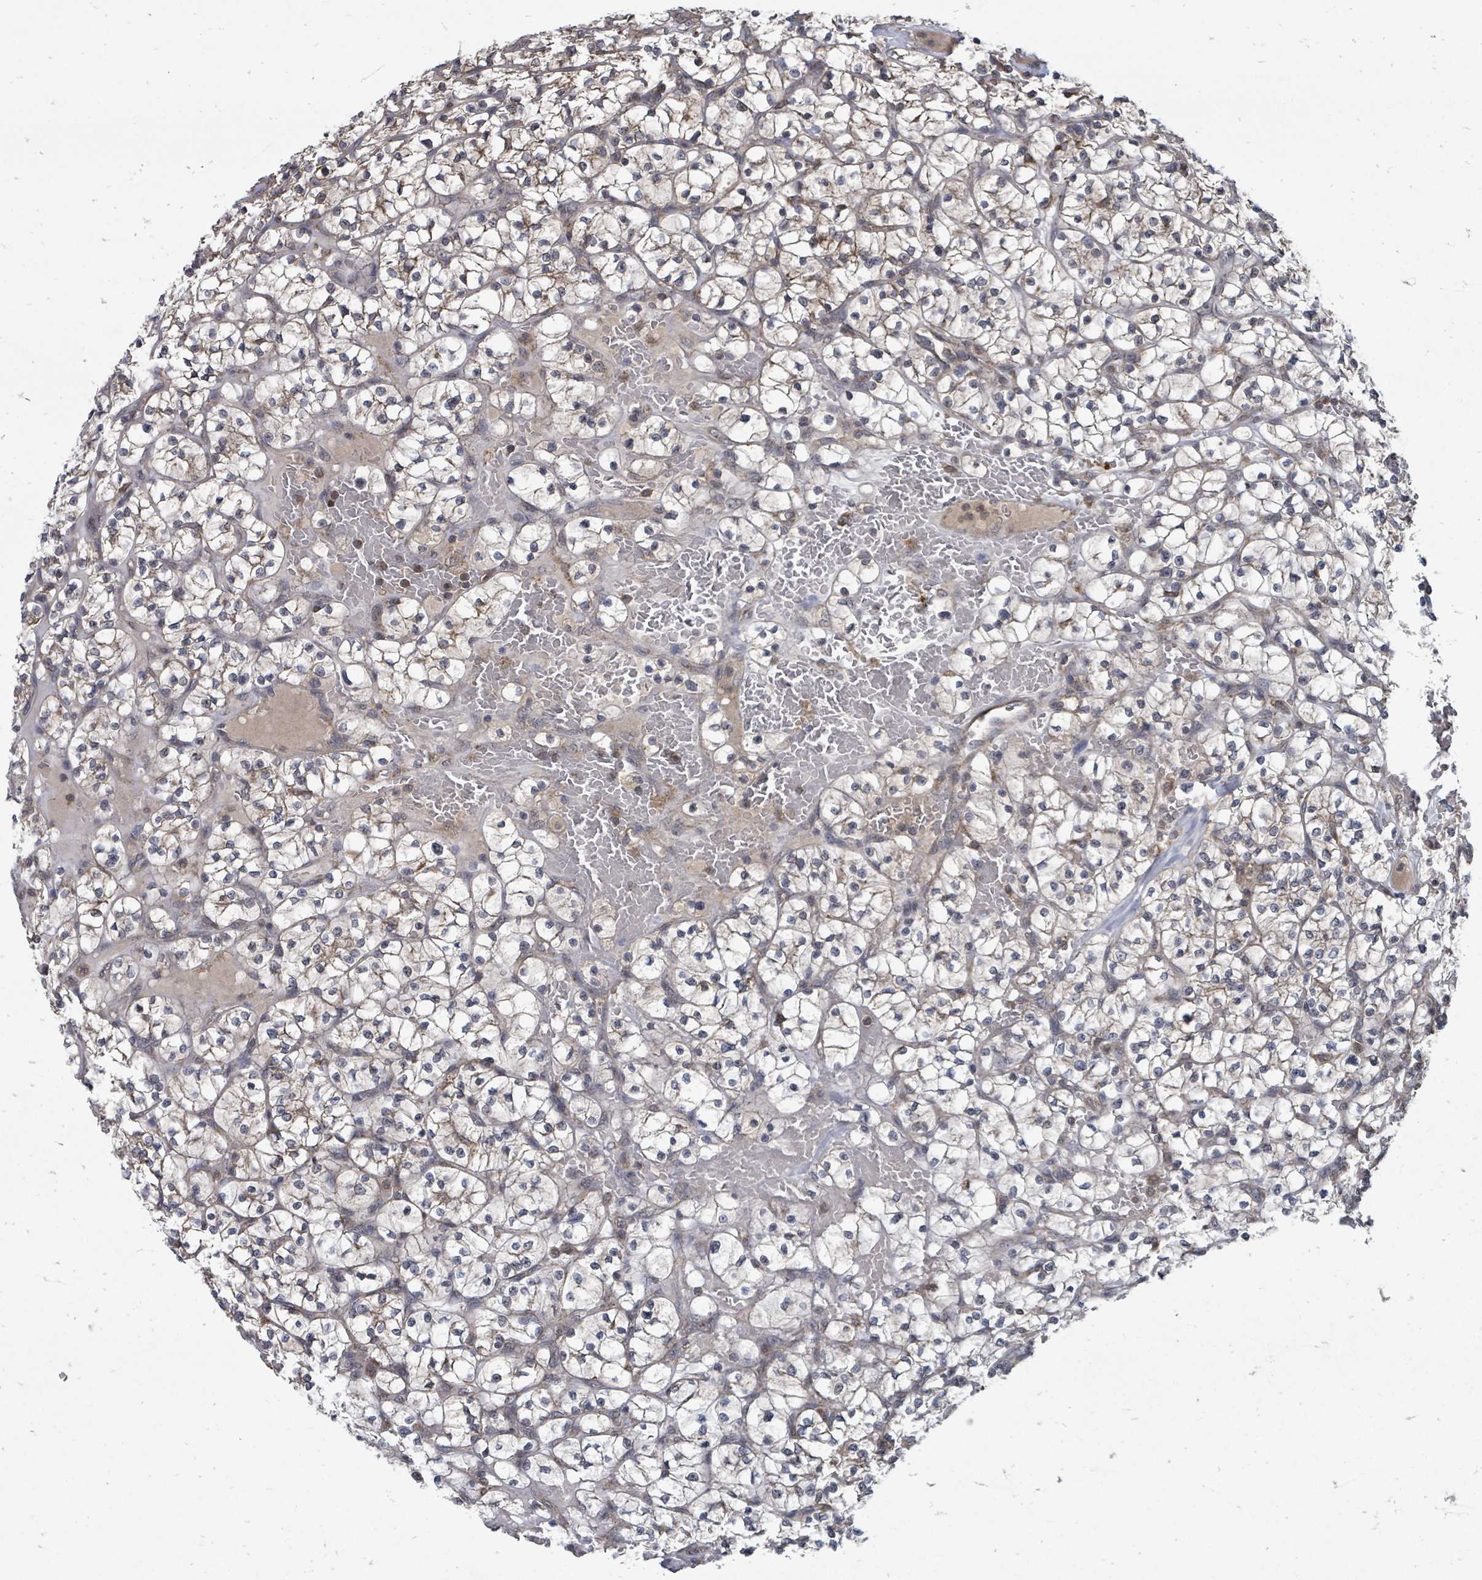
{"staining": {"intensity": "weak", "quantity": "<25%", "location": "cytoplasmic/membranous"}, "tissue": "renal cancer", "cell_type": "Tumor cells", "image_type": "cancer", "snomed": [{"axis": "morphology", "description": "Adenocarcinoma, NOS"}, {"axis": "topography", "description": "Kidney"}], "caption": "High magnification brightfield microscopy of renal cancer (adenocarcinoma) stained with DAB (3,3'-diaminobenzidine) (brown) and counterstained with hematoxylin (blue): tumor cells show no significant staining. (DAB immunohistochemistry with hematoxylin counter stain).", "gene": "MAGOHB", "patient": {"sex": "female", "age": 64}}